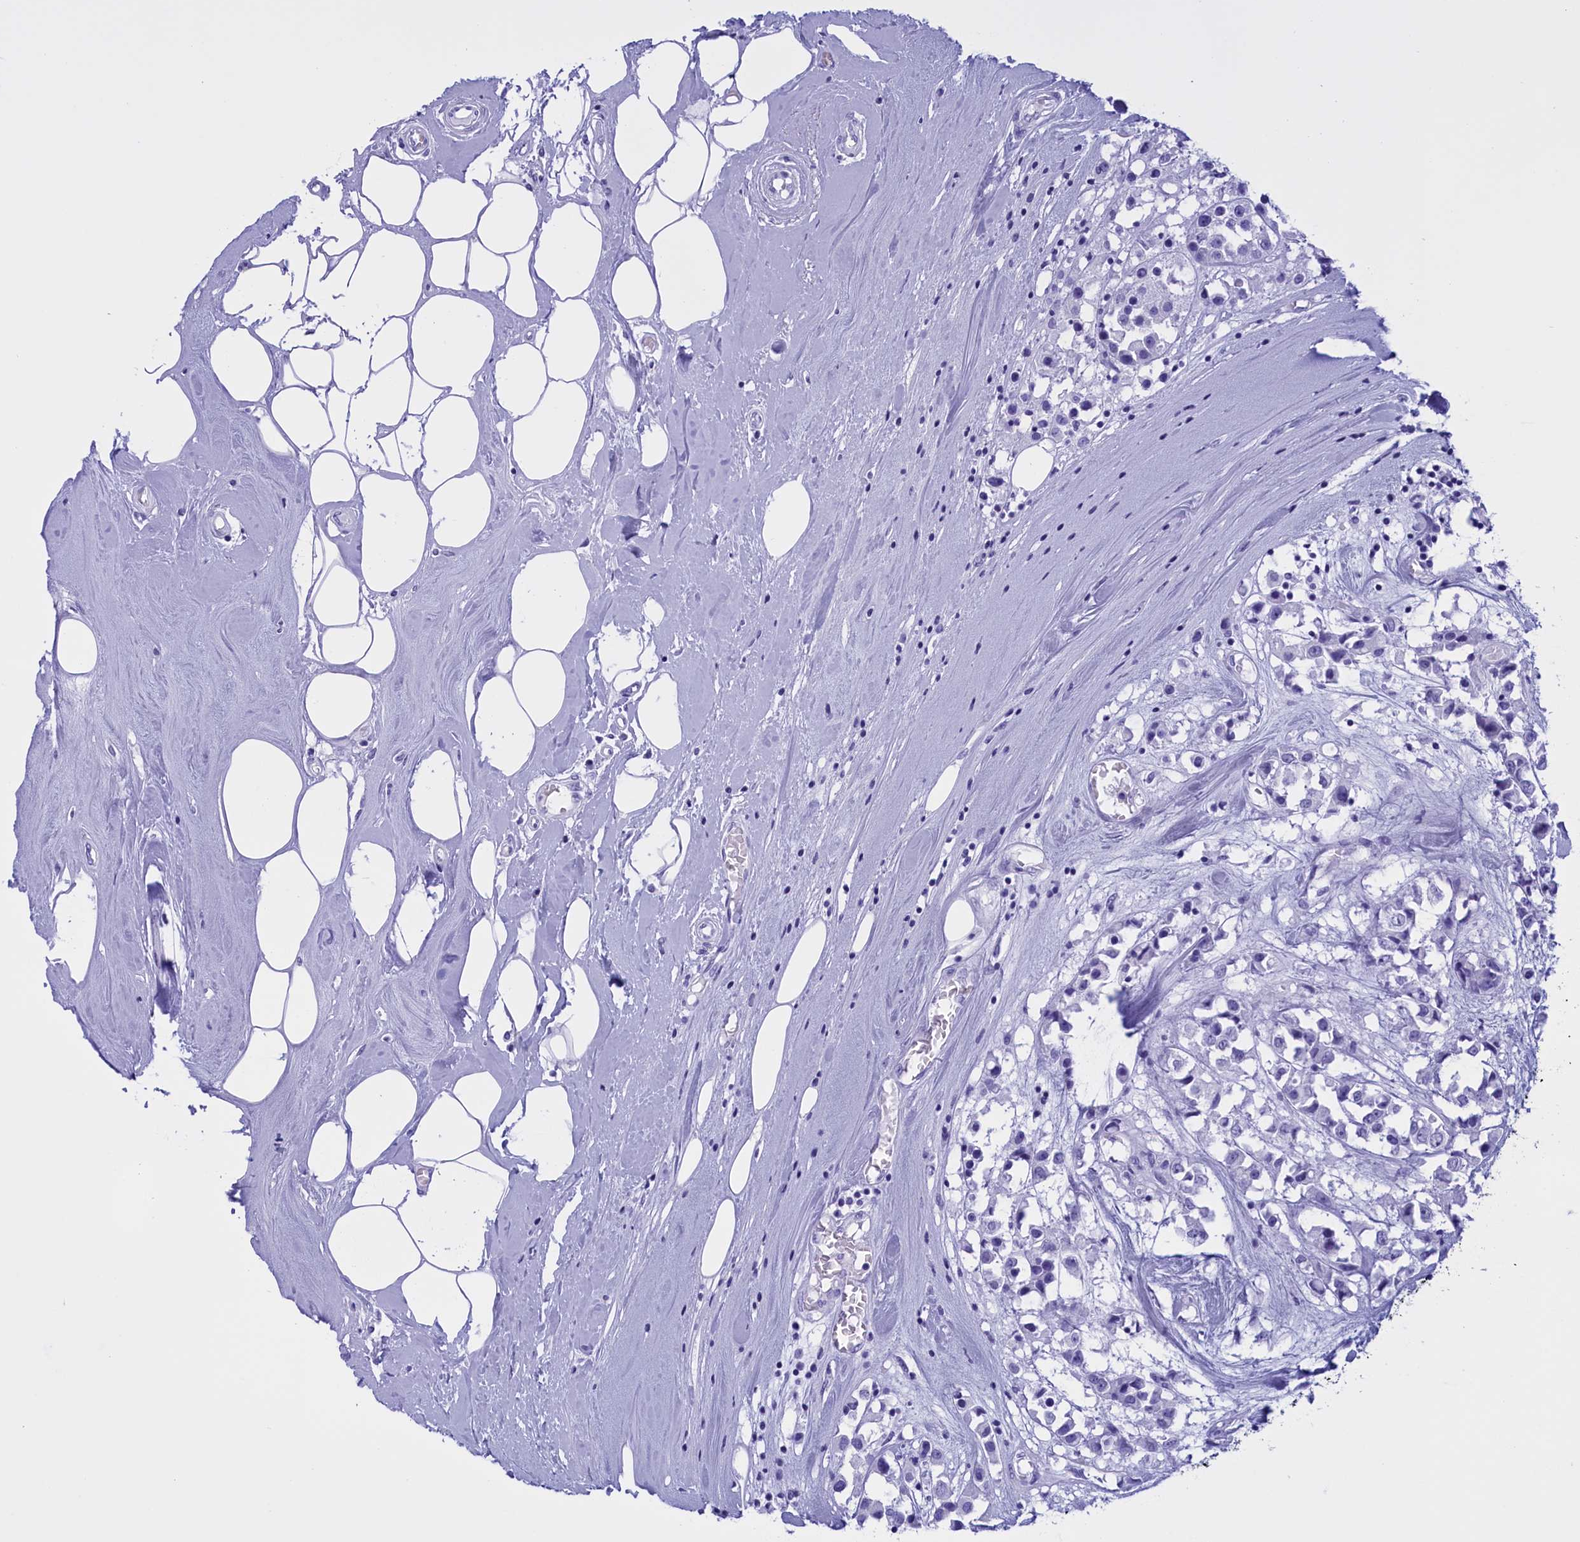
{"staining": {"intensity": "negative", "quantity": "none", "location": "none"}, "tissue": "breast cancer", "cell_type": "Tumor cells", "image_type": "cancer", "snomed": [{"axis": "morphology", "description": "Duct carcinoma"}, {"axis": "topography", "description": "Breast"}], "caption": "DAB immunohistochemical staining of human breast cancer (invasive ductal carcinoma) reveals no significant positivity in tumor cells. (DAB immunohistochemistry, high magnification).", "gene": "BRI3", "patient": {"sex": "female", "age": 61}}